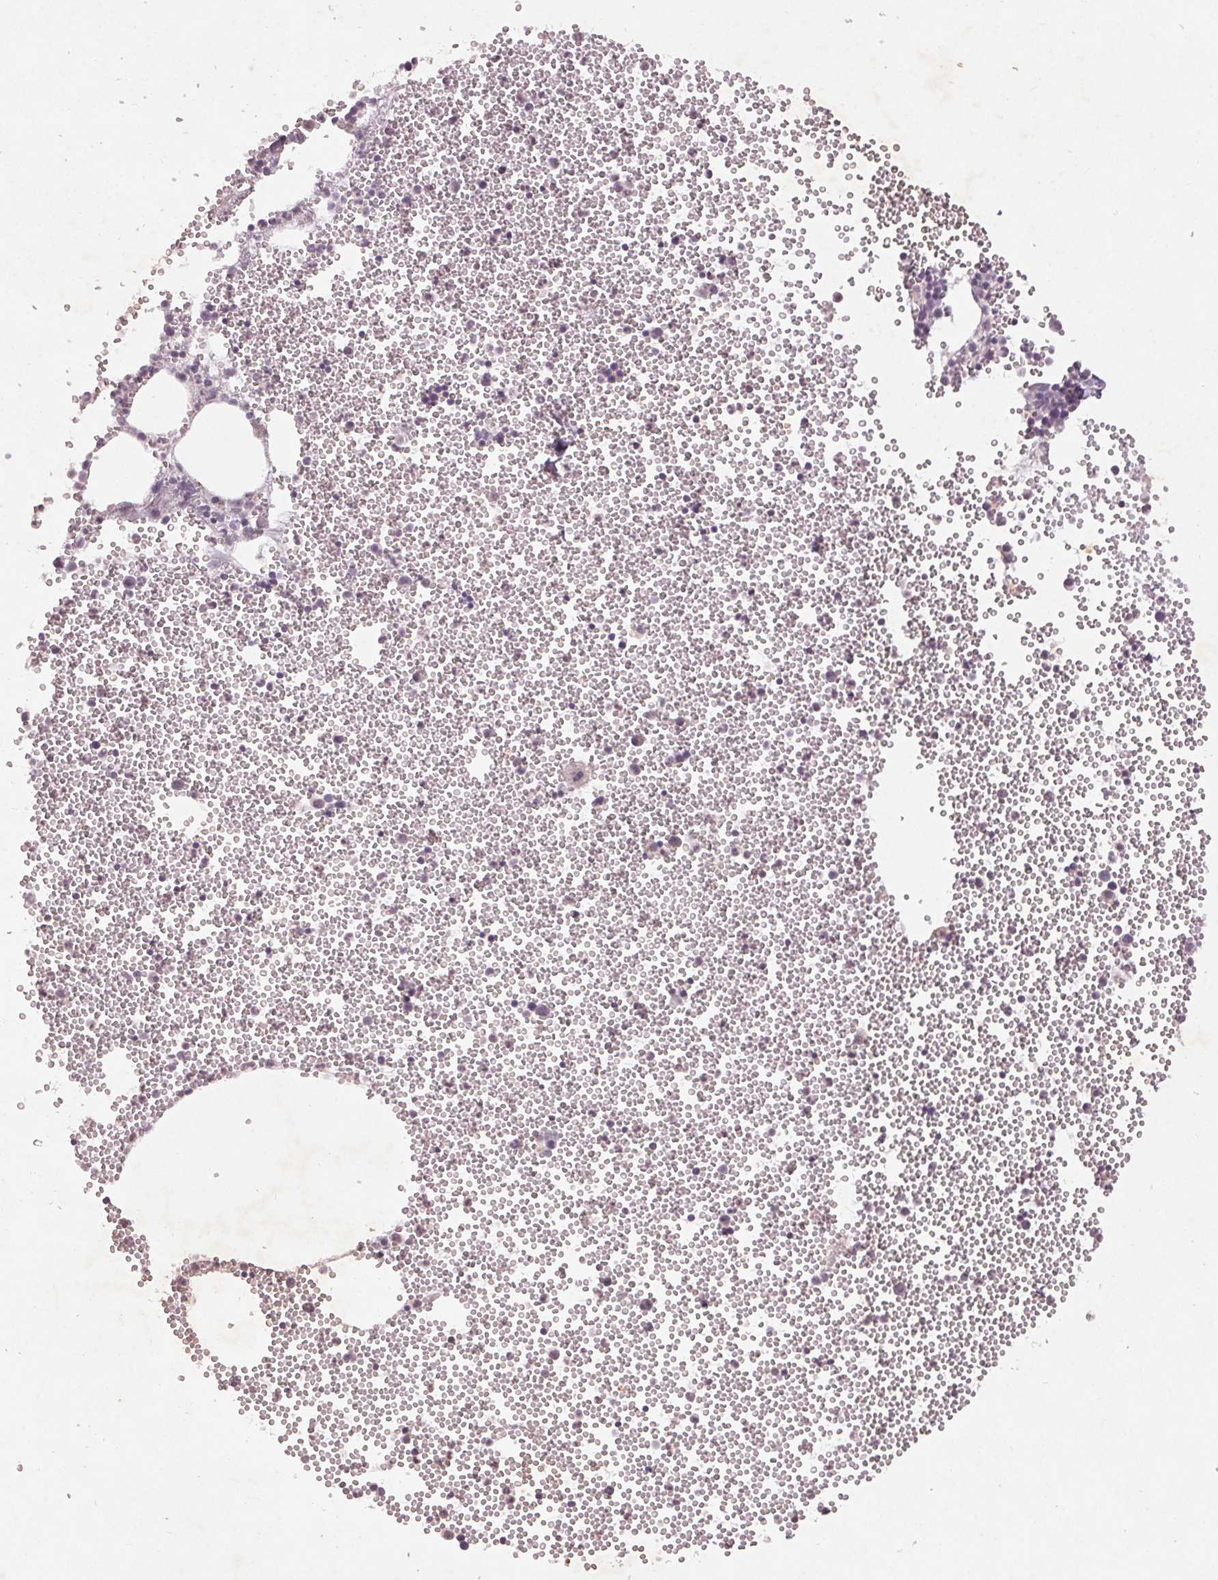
{"staining": {"intensity": "negative", "quantity": "none", "location": "none"}, "tissue": "bone marrow", "cell_type": "Hematopoietic cells", "image_type": "normal", "snomed": [{"axis": "morphology", "description": "Normal tissue, NOS"}, {"axis": "topography", "description": "Bone marrow"}], "caption": "Hematopoietic cells show no significant protein positivity in benign bone marrow. The staining is performed using DAB brown chromogen with nuclei counter-stained in using hematoxylin.", "gene": "ENSG00000255641", "patient": {"sex": "male", "age": 89}}